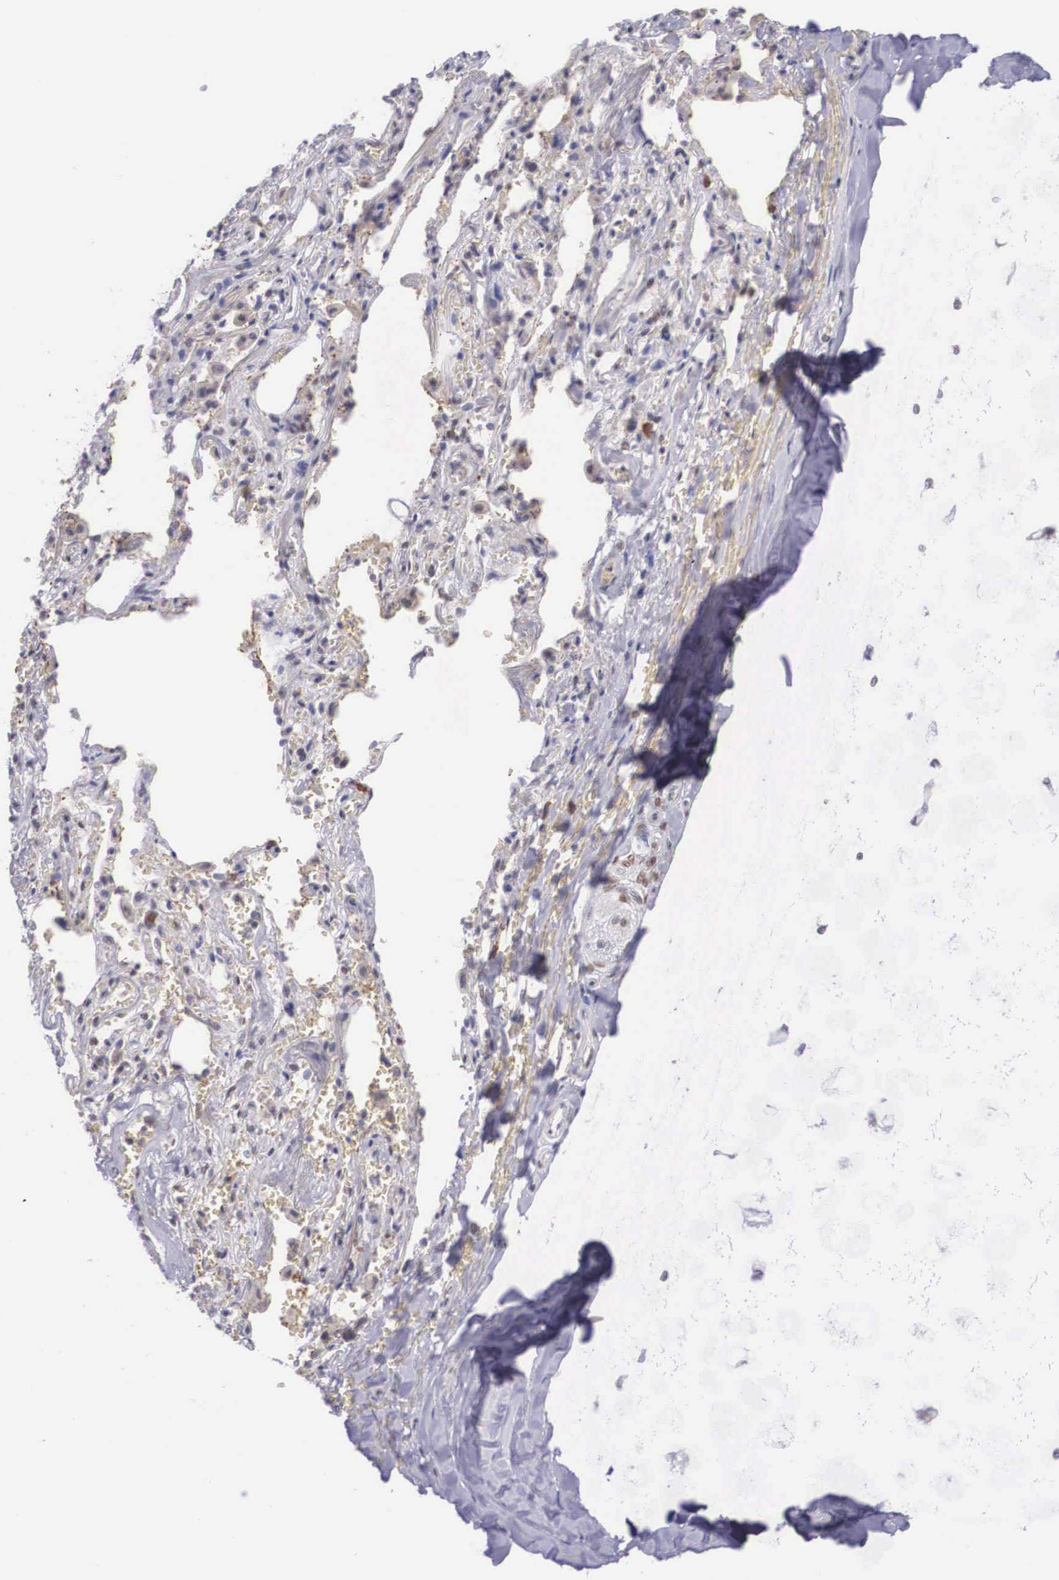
{"staining": {"intensity": "negative", "quantity": "none", "location": "none"}, "tissue": "adipose tissue", "cell_type": "Adipocytes", "image_type": "normal", "snomed": [{"axis": "morphology", "description": "Normal tissue, NOS"}, {"axis": "topography", "description": "Cartilage tissue"}, {"axis": "topography", "description": "Lung"}], "caption": "Protein analysis of unremarkable adipose tissue displays no significant positivity in adipocytes. Brightfield microscopy of immunohistochemistry (IHC) stained with DAB (3,3'-diaminobenzidine) (brown) and hematoxylin (blue), captured at high magnification.", "gene": "NINL", "patient": {"sex": "male", "age": 65}}